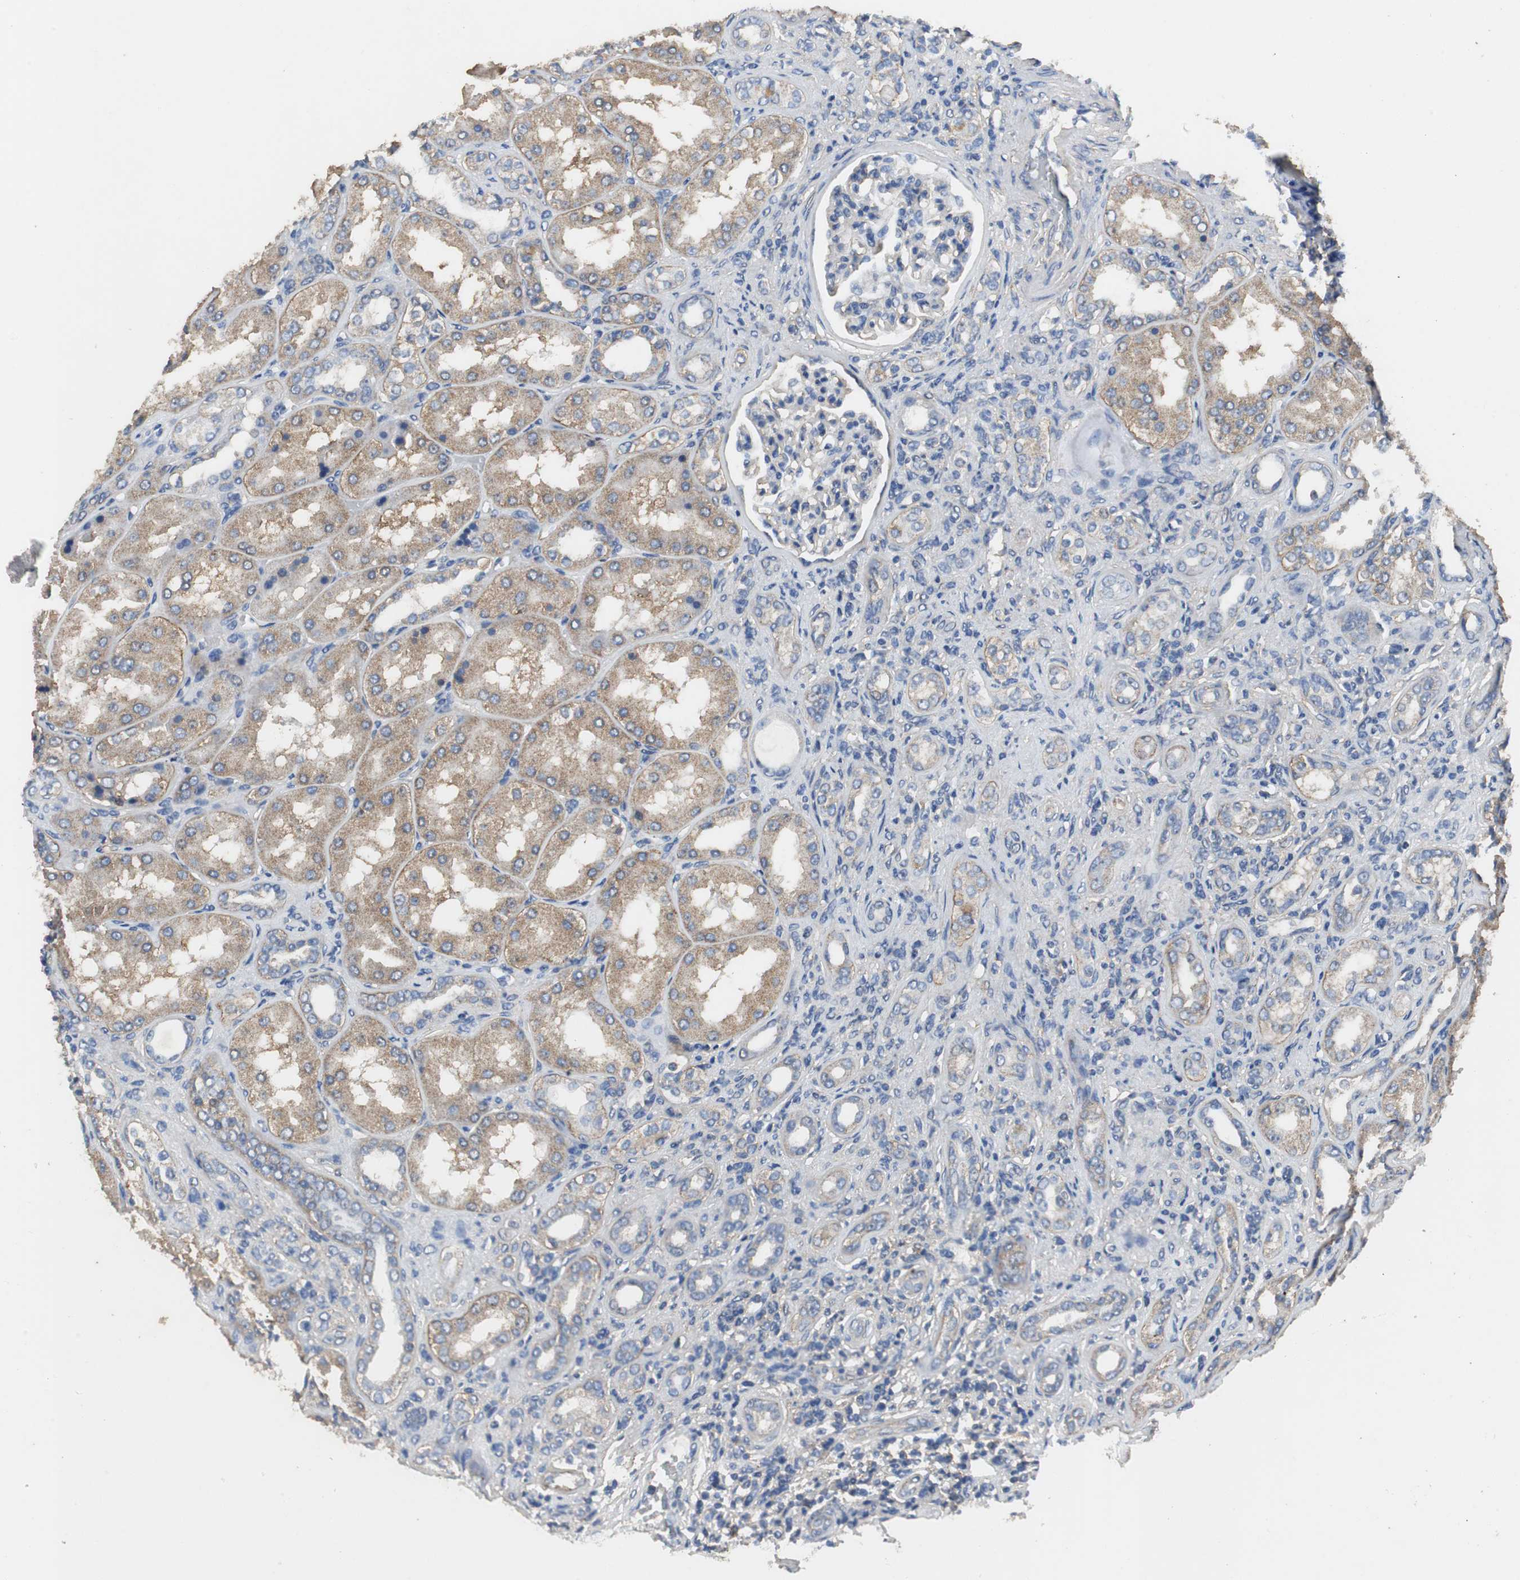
{"staining": {"intensity": "weak", "quantity": "25%-75%", "location": "cytoplasmic/membranous"}, "tissue": "kidney", "cell_type": "Cells in glomeruli", "image_type": "normal", "snomed": [{"axis": "morphology", "description": "Normal tissue, NOS"}, {"axis": "topography", "description": "Kidney"}], "caption": "About 25%-75% of cells in glomeruli in unremarkable human kidney demonstrate weak cytoplasmic/membranous protein positivity as visualized by brown immunohistochemical staining.", "gene": "VBP1", "patient": {"sex": "female", "age": 56}}